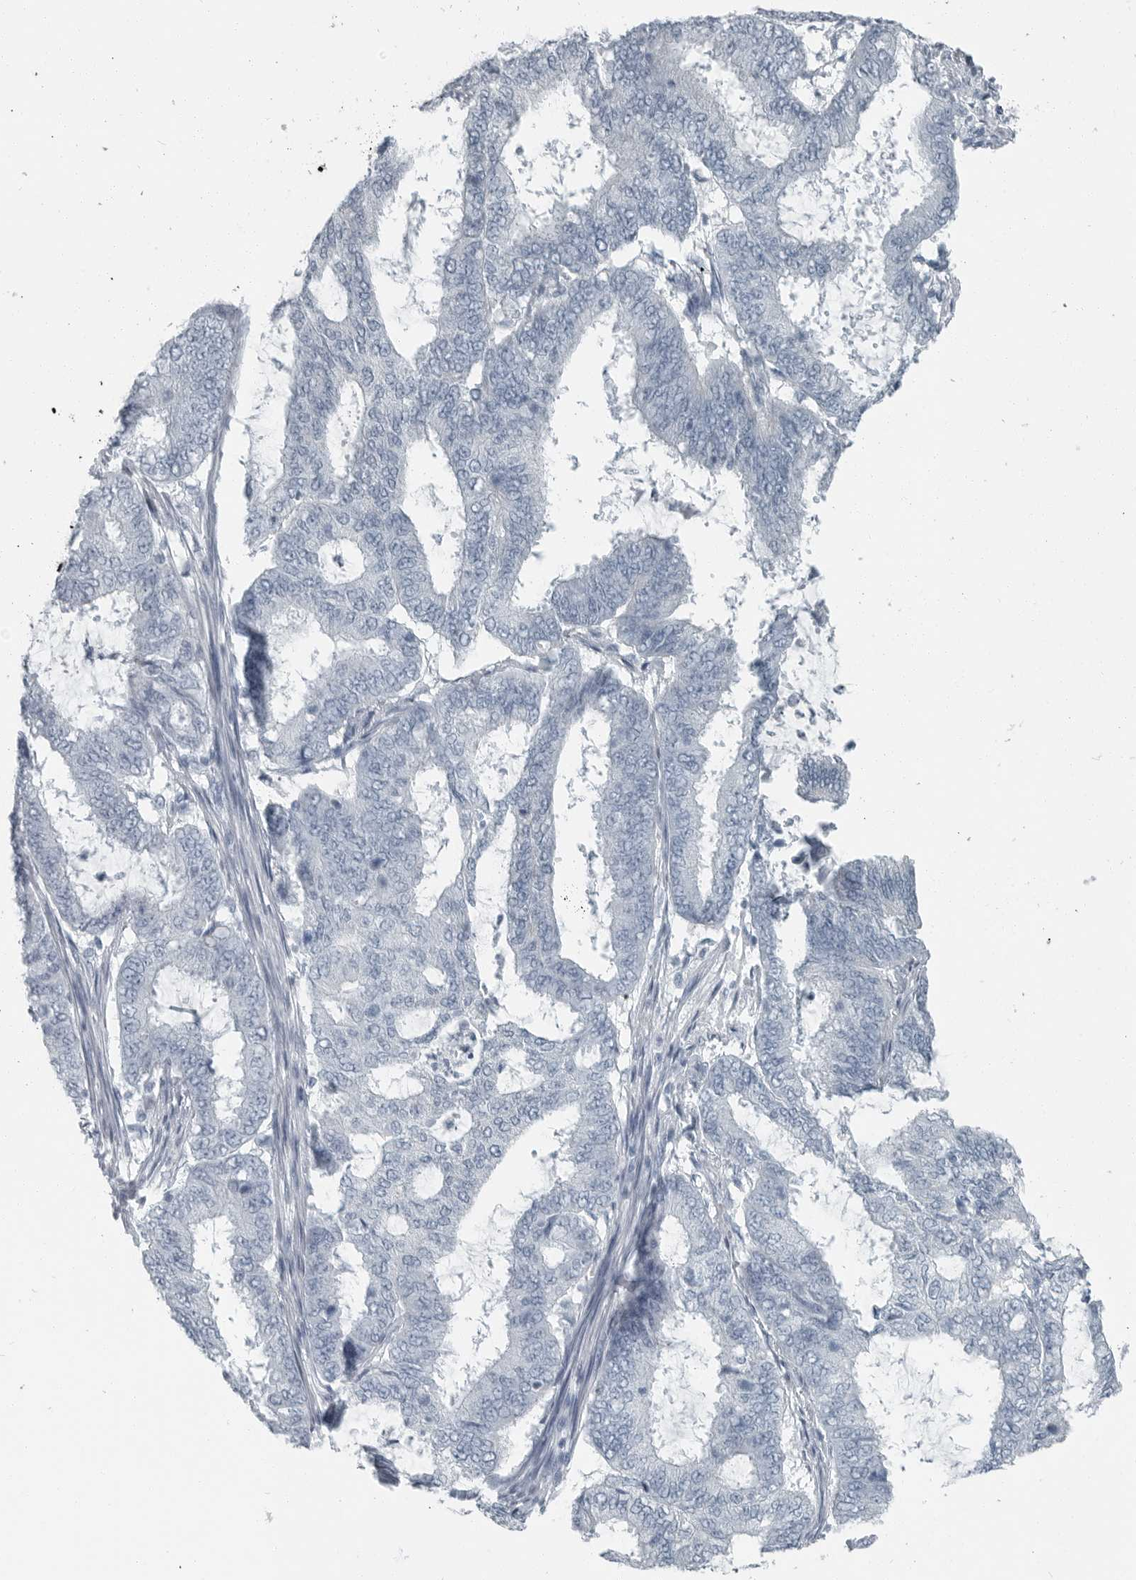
{"staining": {"intensity": "negative", "quantity": "none", "location": "none"}, "tissue": "endometrial cancer", "cell_type": "Tumor cells", "image_type": "cancer", "snomed": [{"axis": "morphology", "description": "Adenocarcinoma, NOS"}, {"axis": "topography", "description": "Endometrium"}], "caption": "A high-resolution histopathology image shows immunohistochemistry staining of endometrial adenocarcinoma, which reveals no significant staining in tumor cells.", "gene": "ZPBP2", "patient": {"sex": "female", "age": 49}}